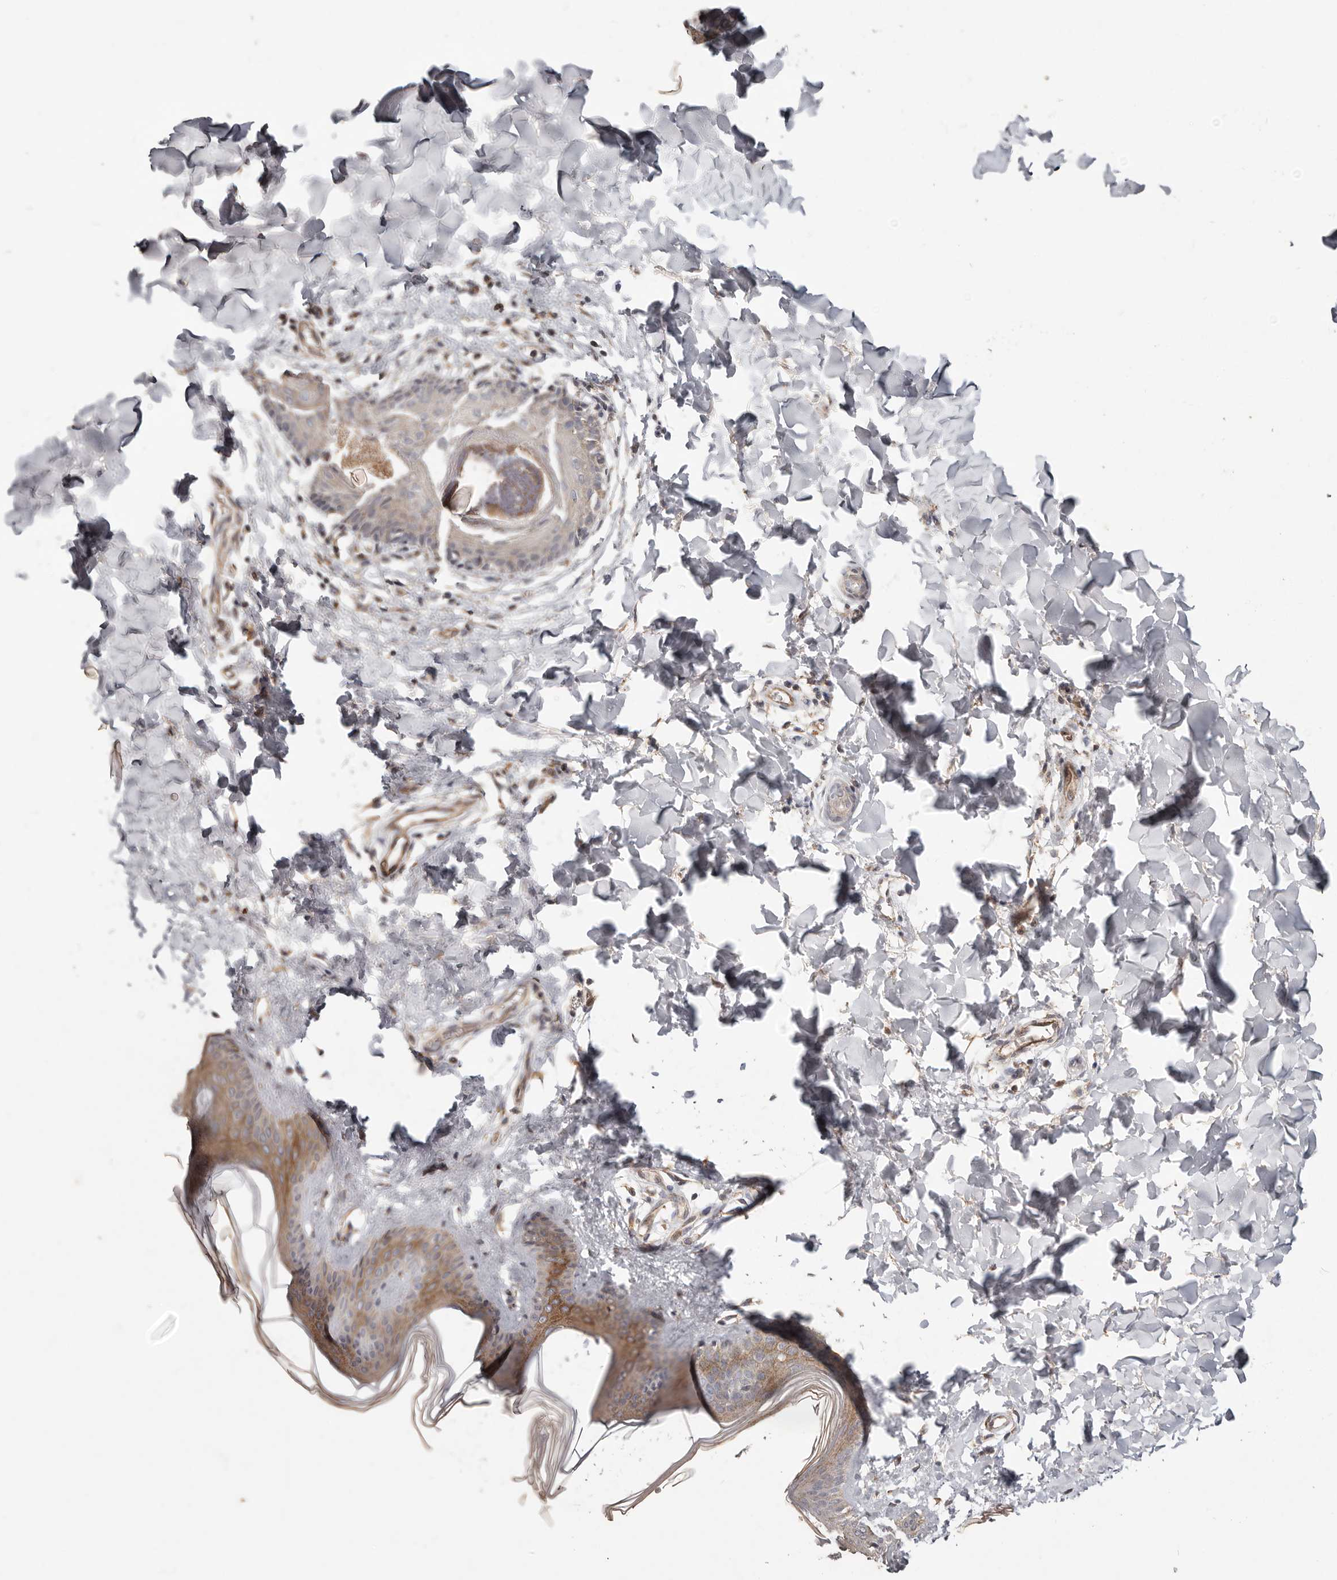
{"staining": {"intensity": "weak", "quantity": ">75%", "location": "cytoplasmic/membranous"}, "tissue": "skin", "cell_type": "Fibroblasts", "image_type": "normal", "snomed": [{"axis": "morphology", "description": "Normal tissue, NOS"}, {"axis": "topography", "description": "Skin"}], "caption": "Fibroblasts display weak cytoplasmic/membranous staining in about >75% of cells in unremarkable skin. The staining was performed using DAB, with brown indicating positive protein expression. Nuclei are stained blue with hematoxylin.", "gene": "PLOD2", "patient": {"sex": "female", "age": 17}}